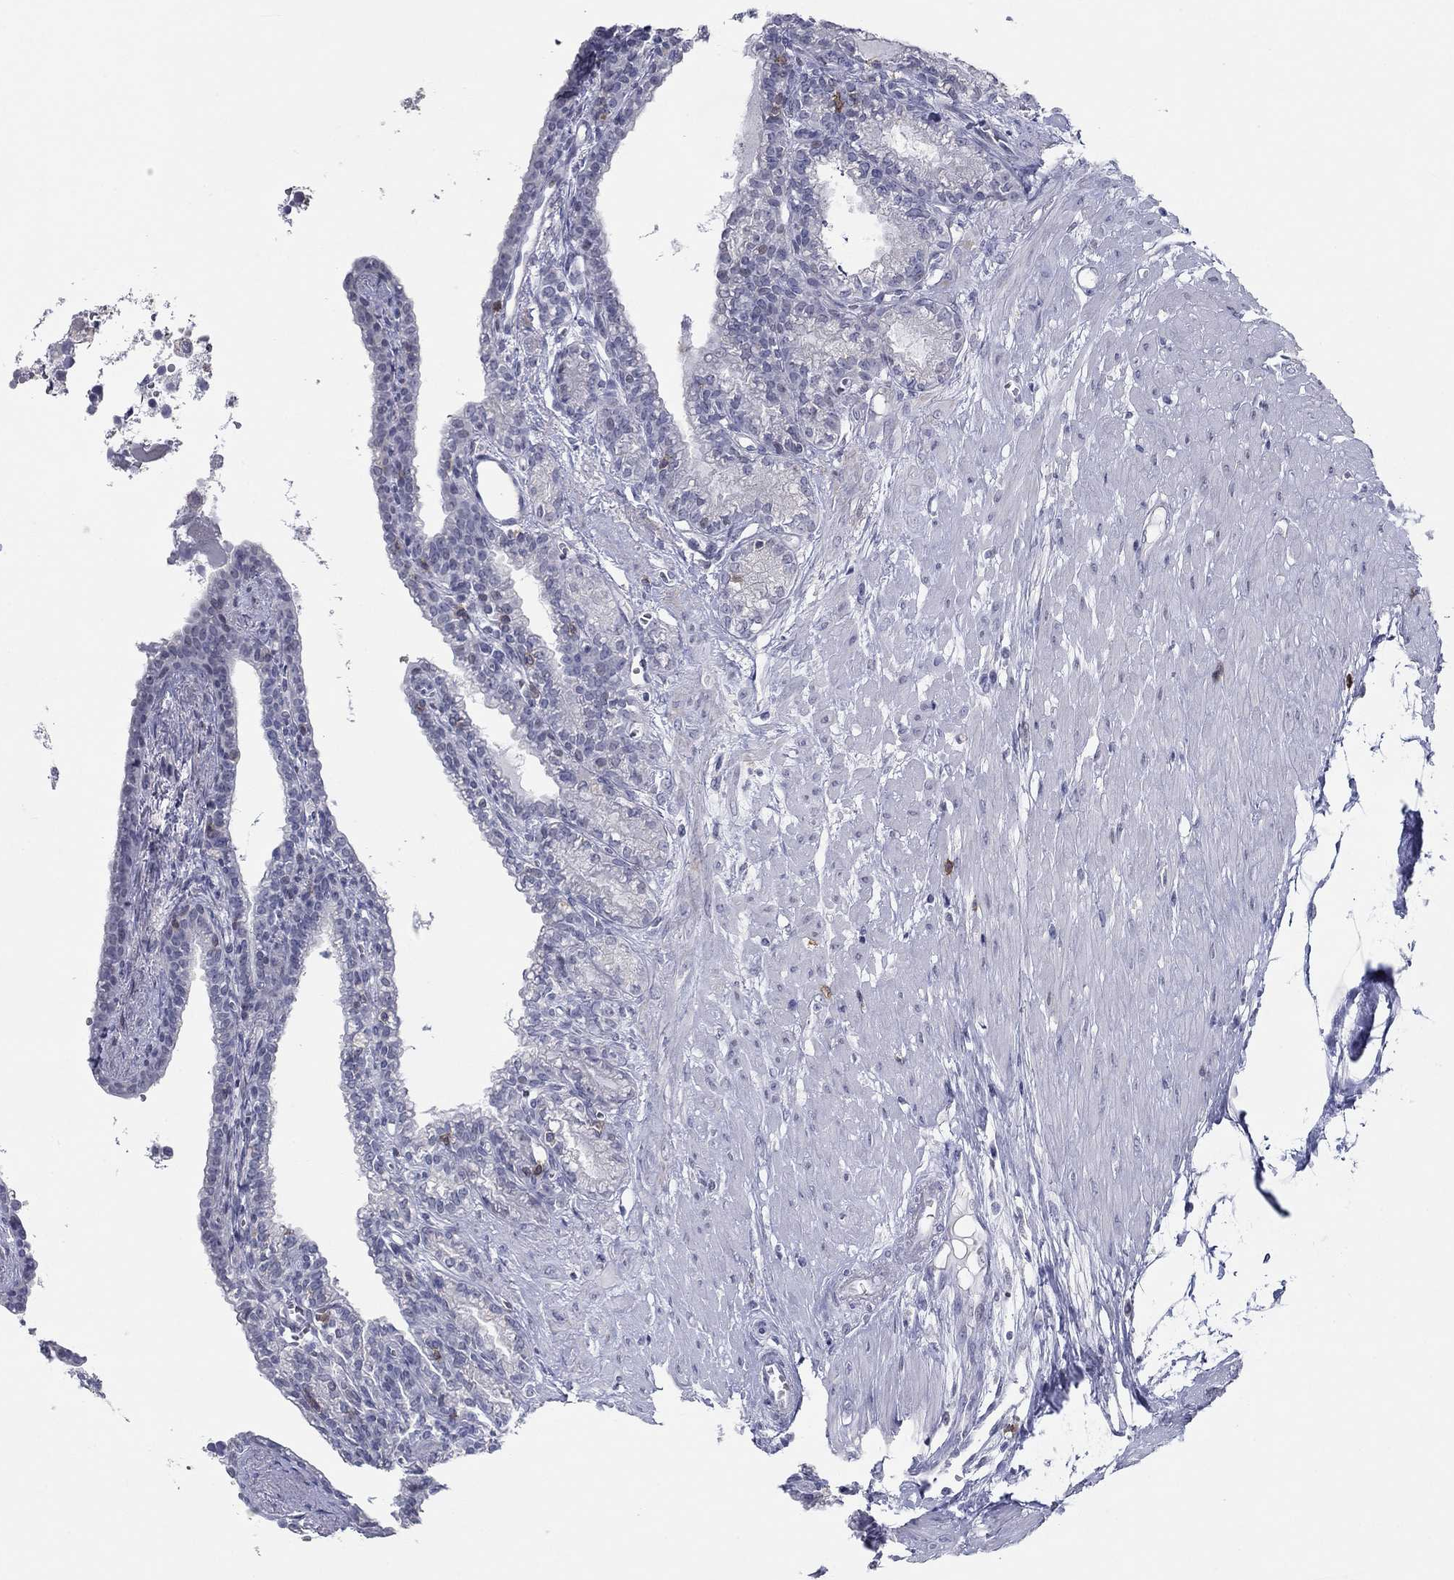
{"staining": {"intensity": "negative", "quantity": "none", "location": "none"}, "tissue": "seminal vesicle", "cell_type": "Glandular cells", "image_type": "normal", "snomed": [{"axis": "morphology", "description": "Normal tissue, NOS"}, {"axis": "morphology", "description": "Urothelial carcinoma, NOS"}, {"axis": "topography", "description": "Urinary bladder"}, {"axis": "topography", "description": "Seminal veicle"}], "caption": "This is a photomicrograph of immunohistochemistry (IHC) staining of unremarkable seminal vesicle, which shows no staining in glandular cells.", "gene": "ITGAE", "patient": {"sex": "male", "age": 76}}